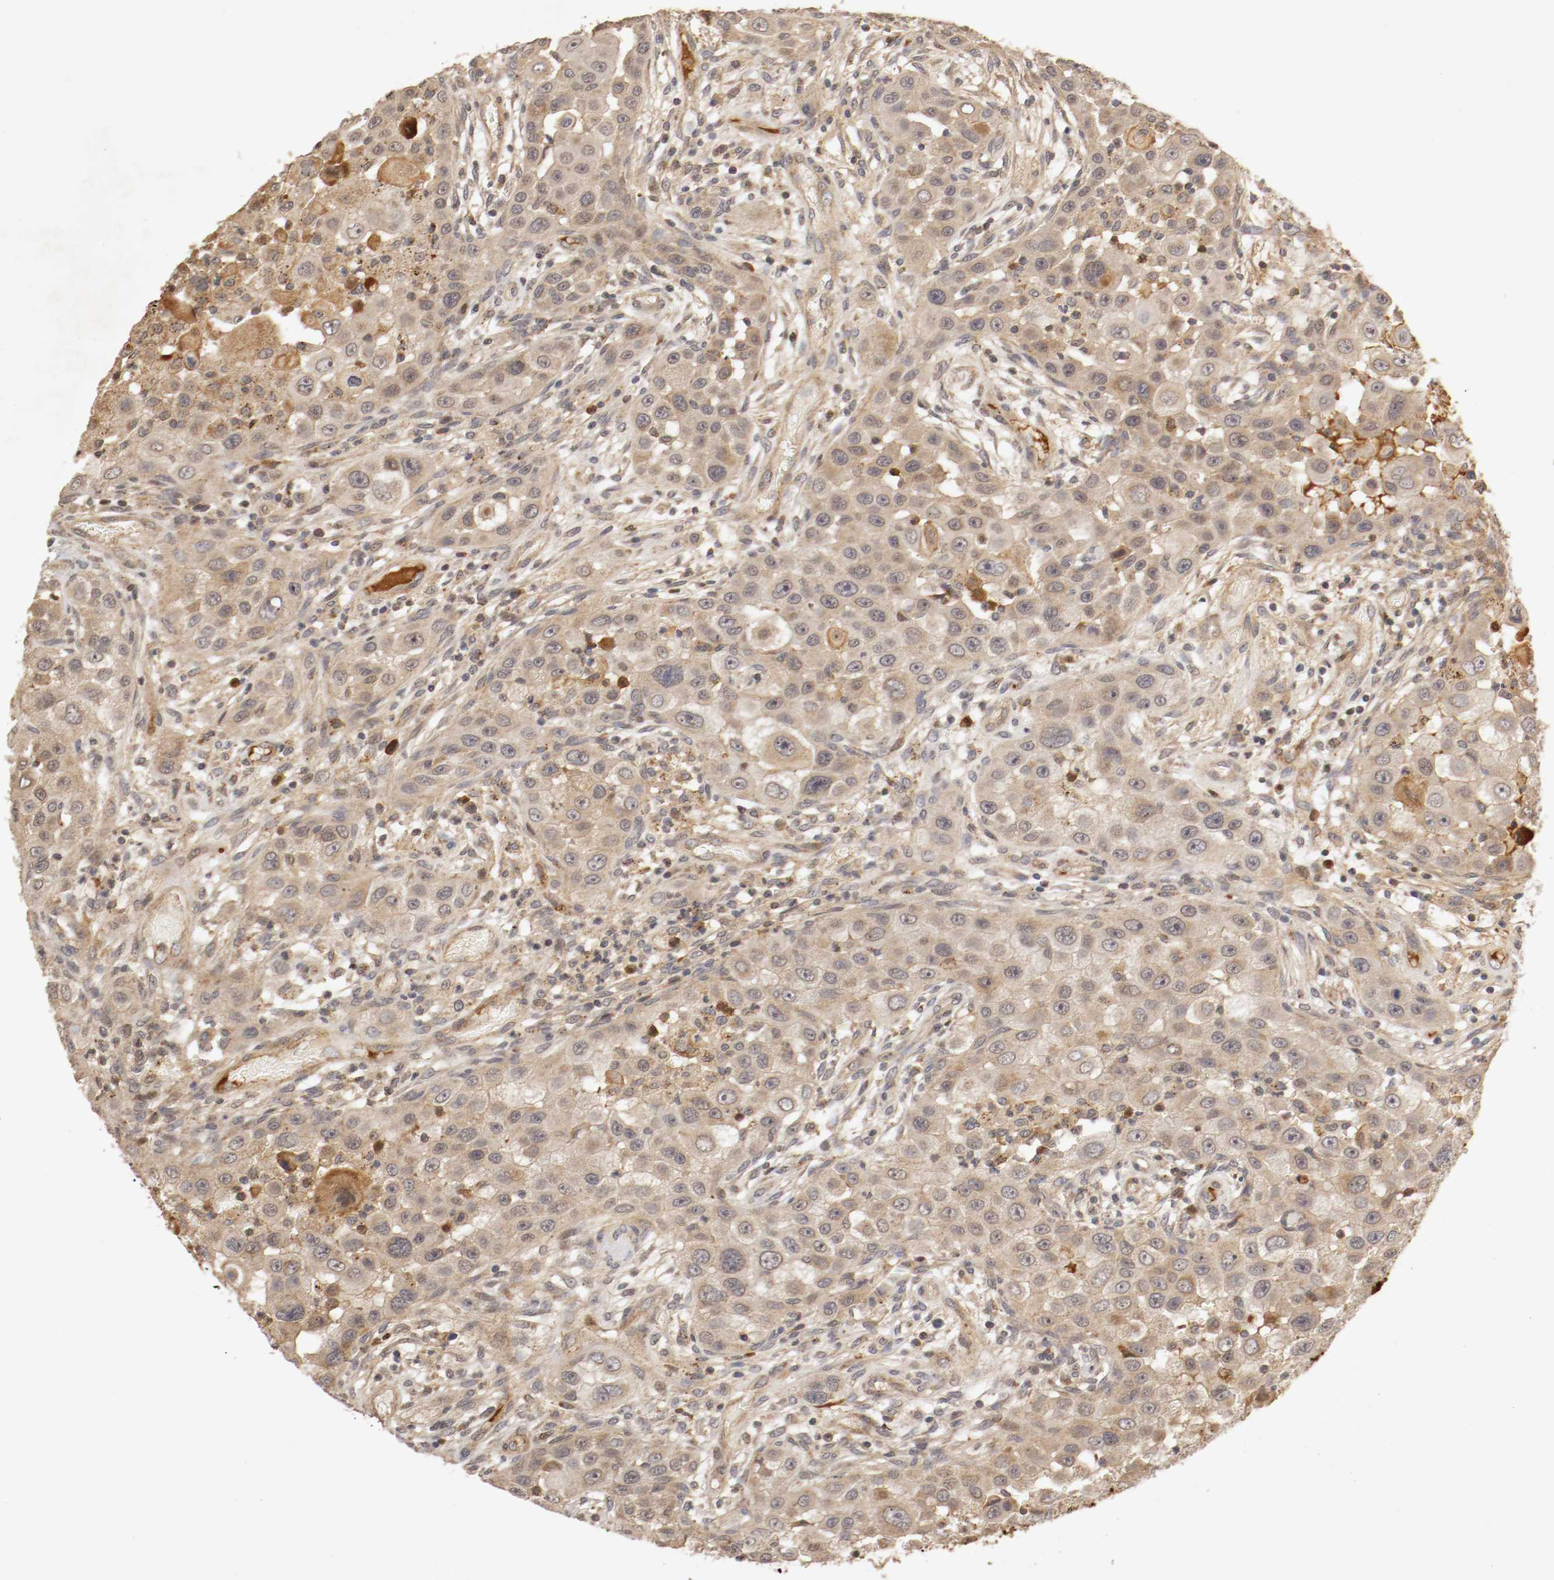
{"staining": {"intensity": "weak", "quantity": "25%-75%", "location": "cytoplasmic/membranous"}, "tissue": "head and neck cancer", "cell_type": "Tumor cells", "image_type": "cancer", "snomed": [{"axis": "morphology", "description": "Carcinoma, NOS"}, {"axis": "topography", "description": "Head-Neck"}], "caption": "High-power microscopy captured an immunohistochemistry micrograph of carcinoma (head and neck), revealing weak cytoplasmic/membranous positivity in about 25%-75% of tumor cells.", "gene": "TNFRSF1B", "patient": {"sex": "male", "age": 87}}